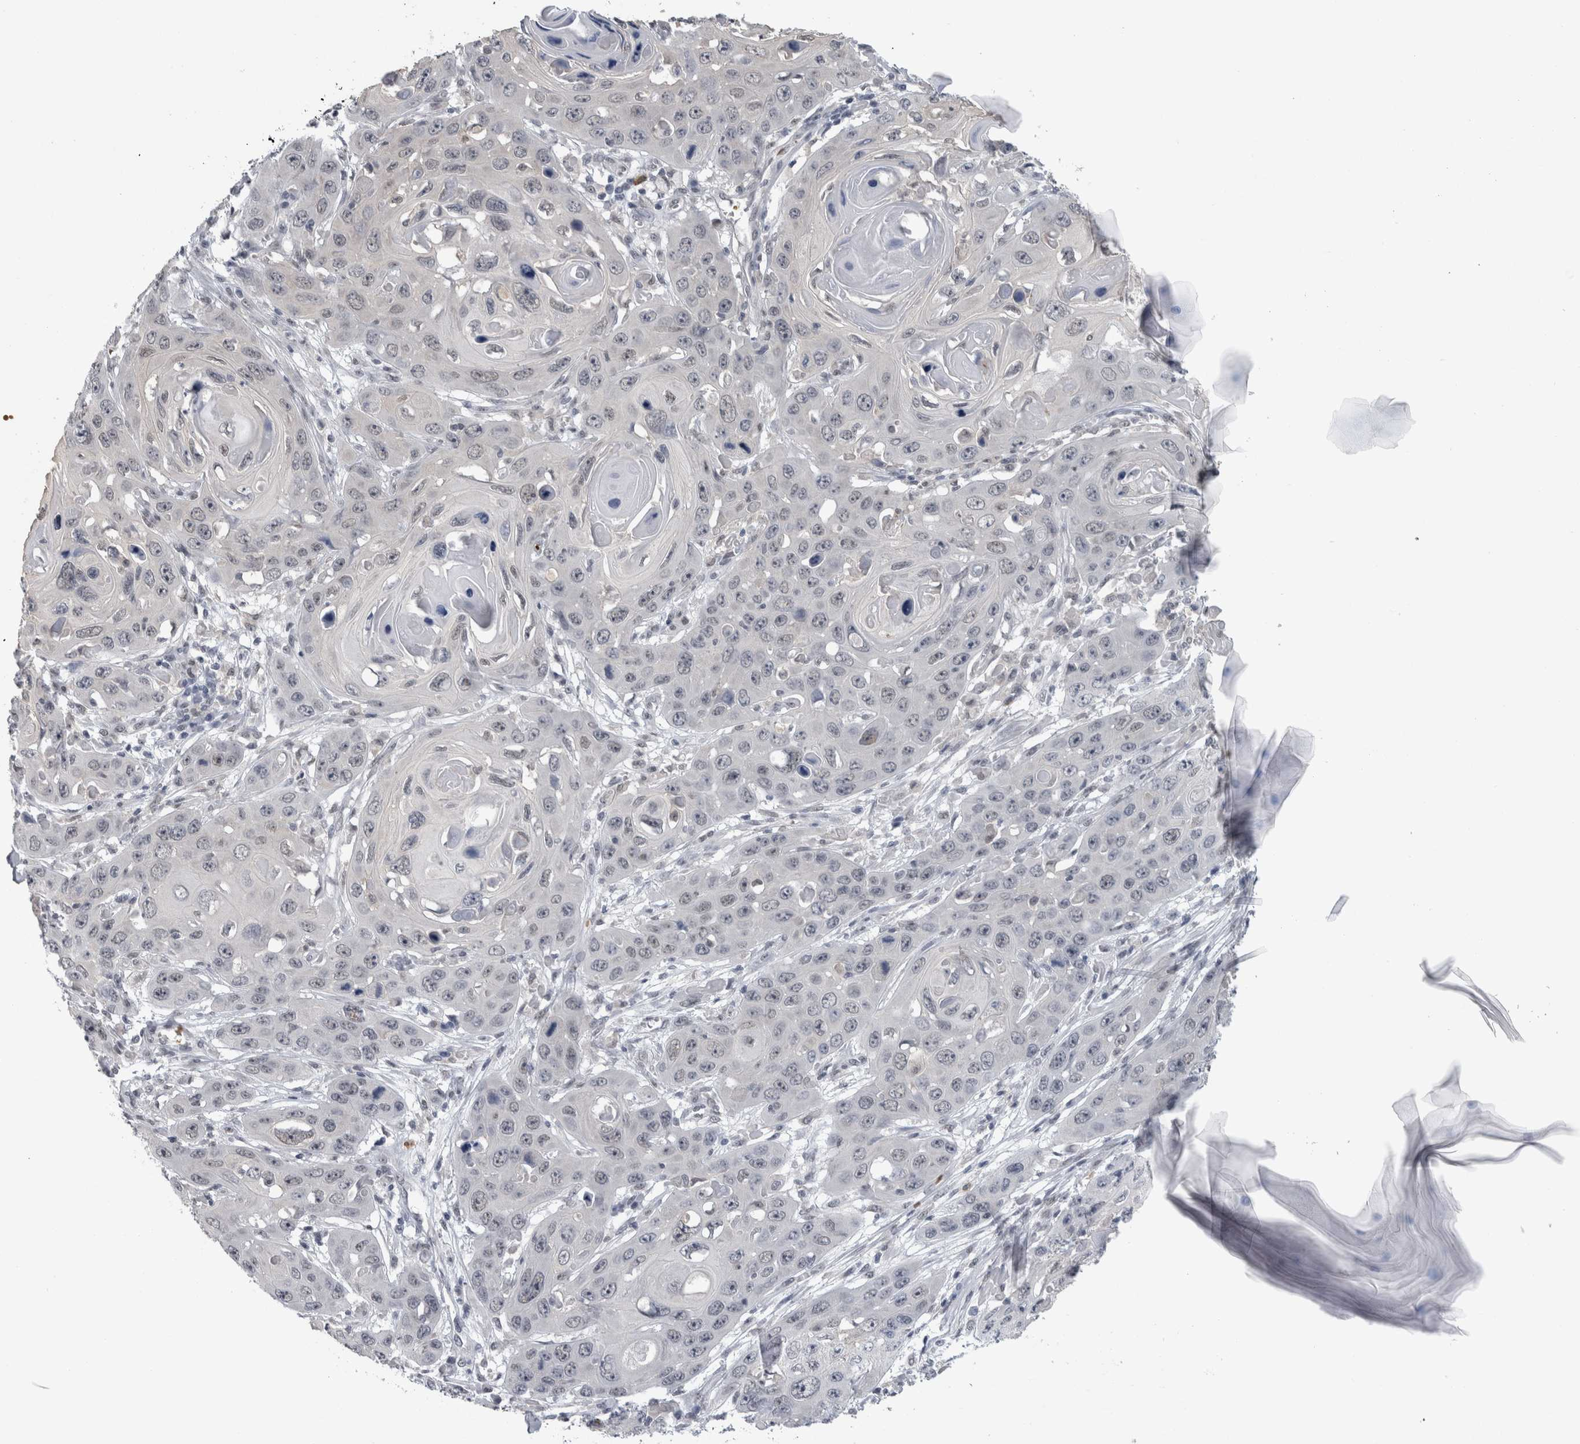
{"staining": {"intensity": "negative", "quantity": "none", "location": "none"}, "tissue": "skin cancer", "cell_type": "Tumor cells", "image_type": "cancer", "snomed": [{"axis": "morphology", "description": "Squamous cell carcinoma, NOS"}, {"axis": "topography", "description": "Skin"}], "caption": "IHC photomicrograph of skin cancer (squamous cell carcinoma) stained for a protein (brown), which shows no positivity in tumor cells.", "gene": "PEBP4", "patient": {"sex": "male", "age": 55}}